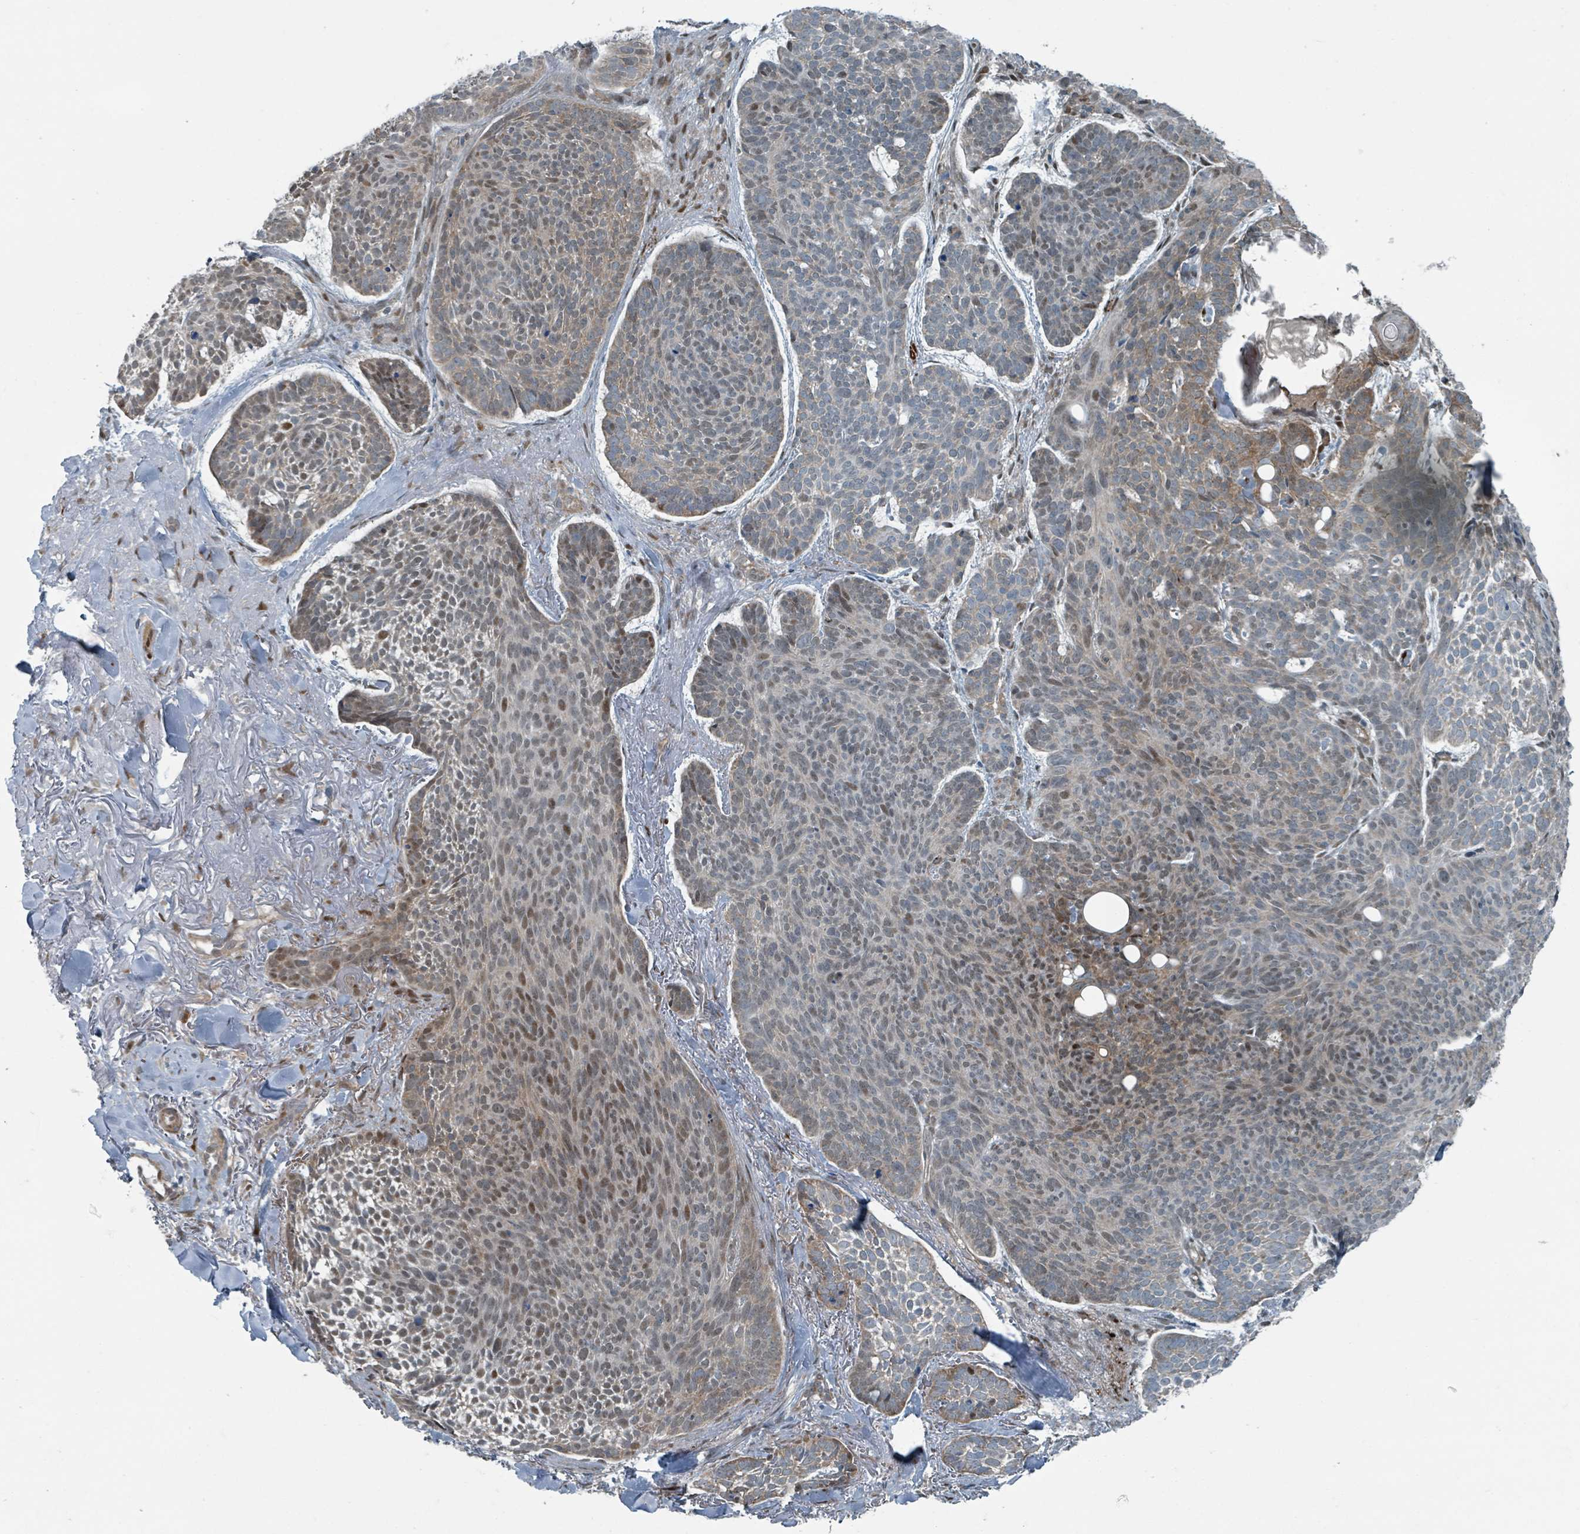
{"staining": {"intensity": "moderate", "quantity": "<25%", "location": "nuclear"}, "tissue": "skin cancer", "cell_type": "Tumor cells", "image_type": "cancer", "snomed": [{"axis": "morphology", "description": "Basal cell carcinoma"}, {"axis": "topography", "description": "Skin"}], "caption": "Human skin cancer (basal cell carcinoma) stained with a brown dye demonstrates moderate nuclear positive expression in about <25% of tumor cells.", "gene": "RHPN2", "patient": {"sex": "male", "age": 70}}